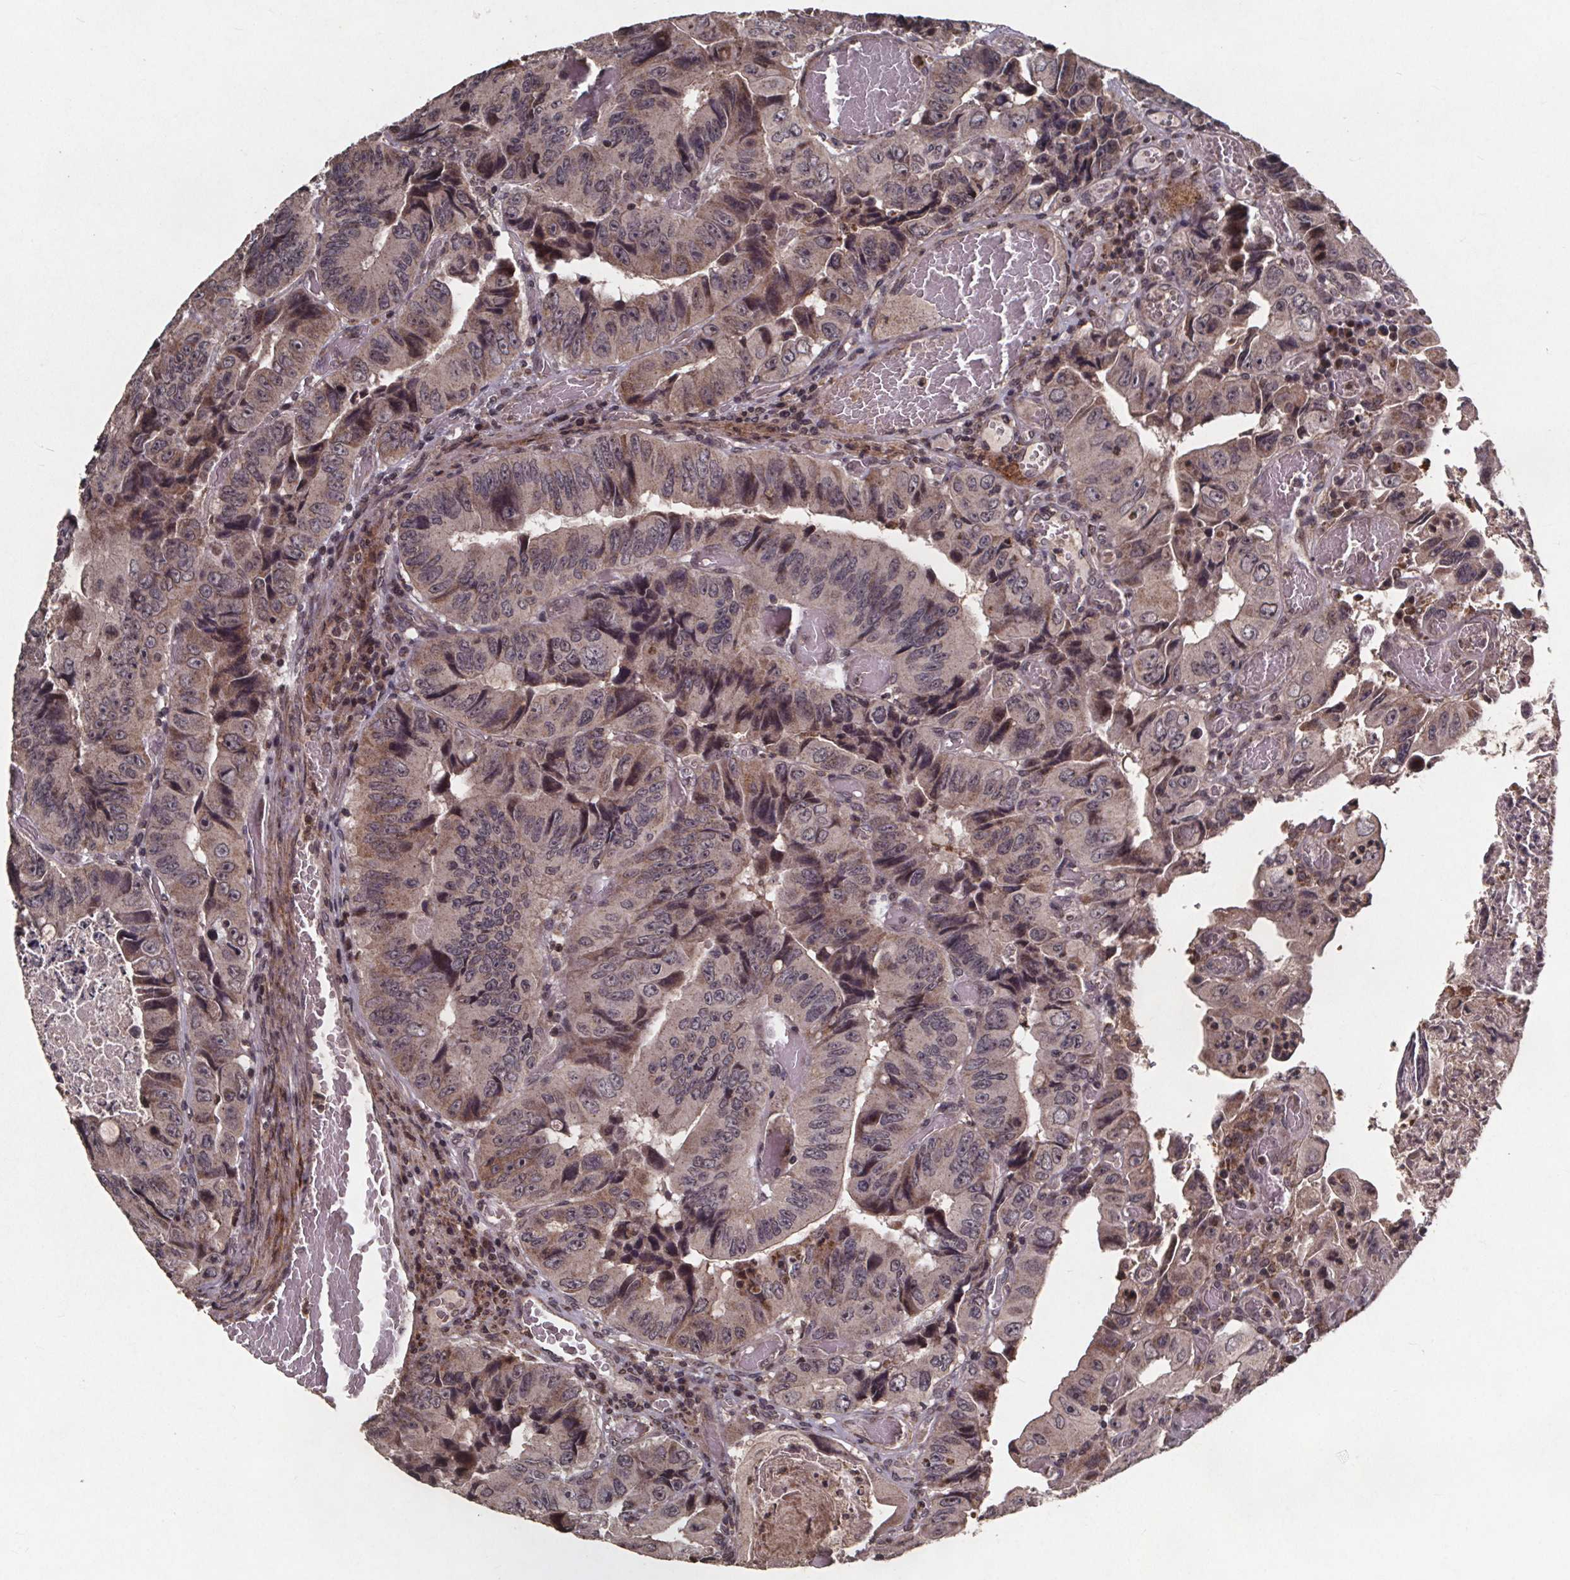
{"staining": {"intensity": "weak", "quantity": "<25%", "location": "cytoplasmic/membranous,nuclear"}, "tissue": "colorectal cancer", "cell_type": "Tumor cells", "image_type": "cancer", "snomed": [{"axis": "morphology", "description": "Adenocarcinoma, NOS"}, {"axis": "topography", "description": "Colon"}], "caption": "Adenocarcinoma (colorectal) was stained to show a protein in brown. There is no significant expression in tumor cells. The staining is performed using DAB brown chromogen with nuclei counter-stained in using hematoxylin.", "gene": "GPX3", "patient": {"sex": "female", "age": 84}}